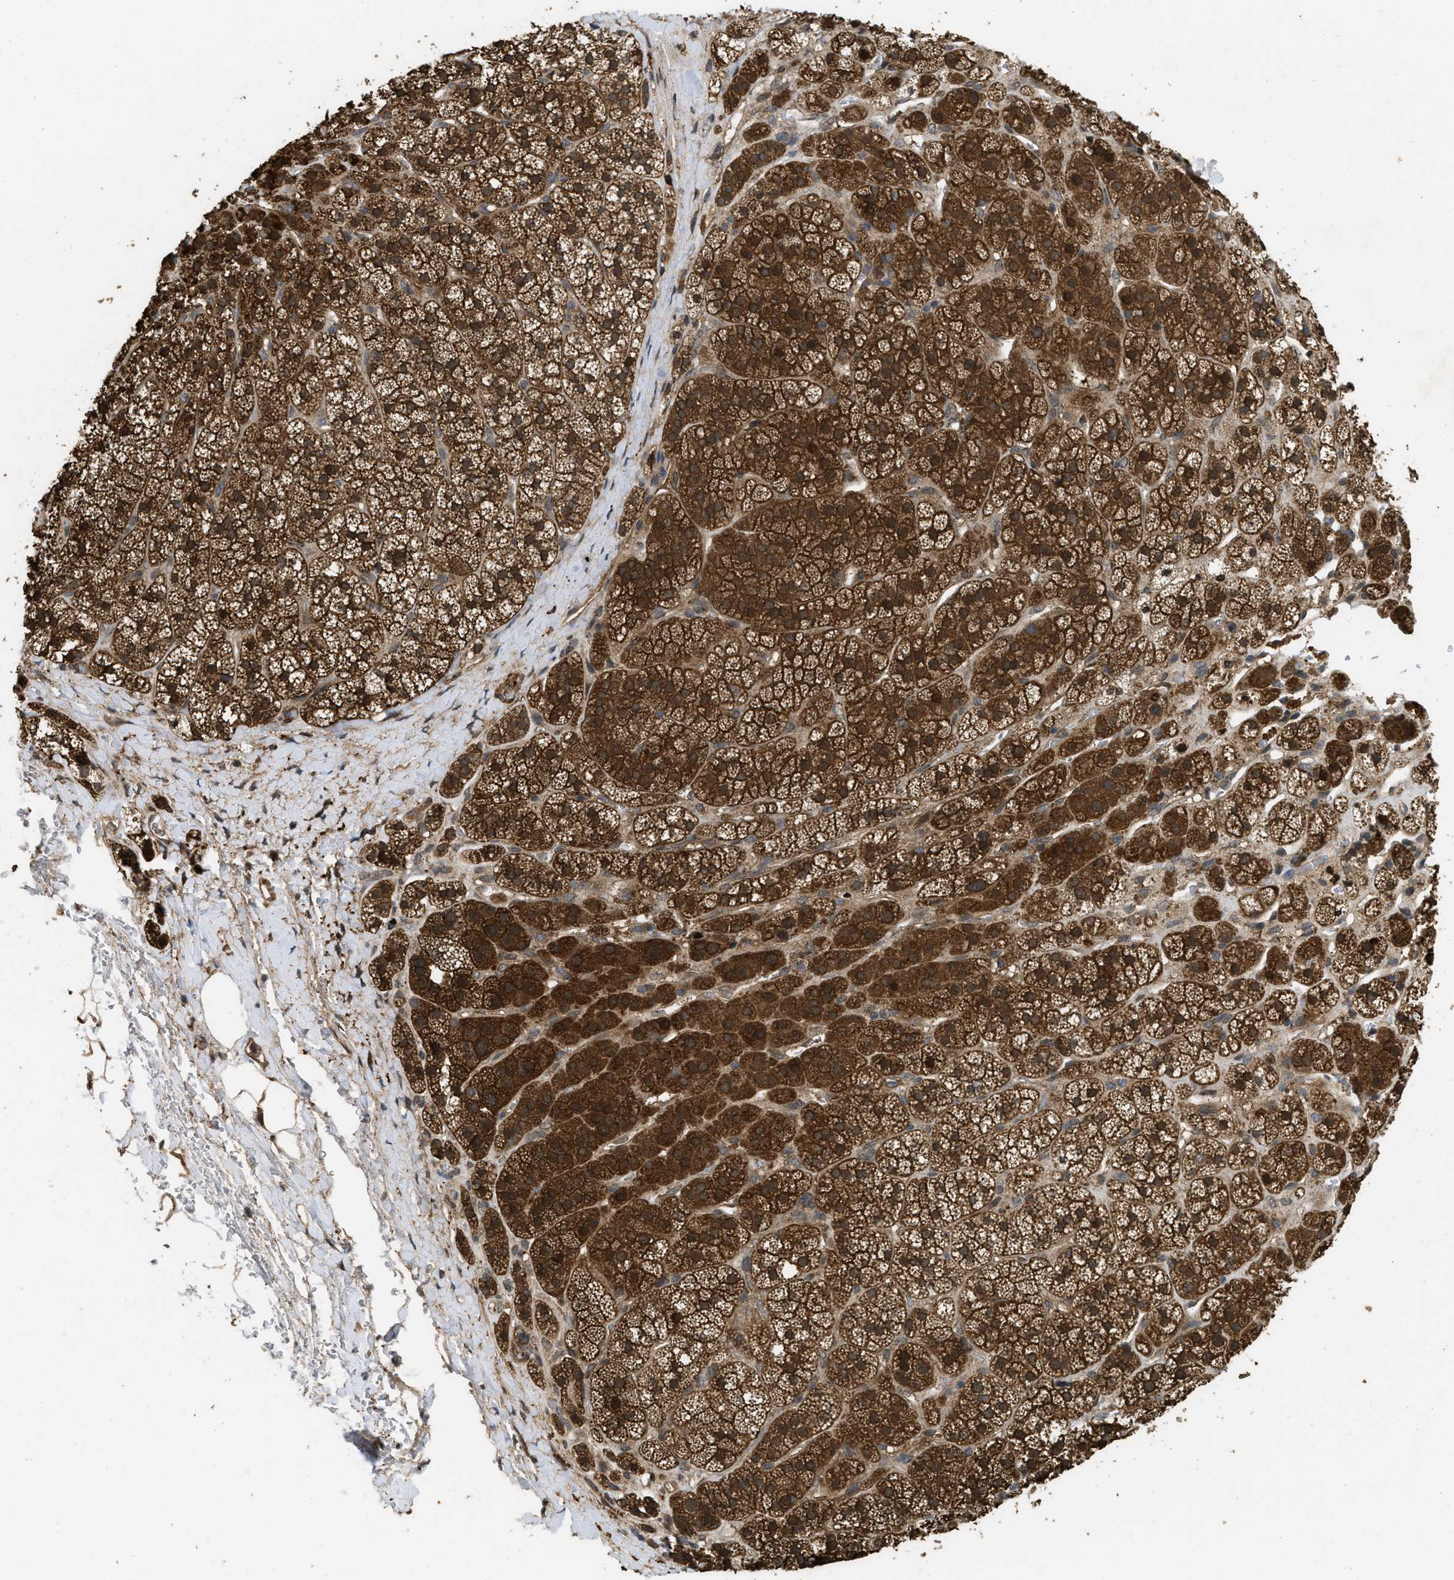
{"staining": {"intensity": "strong", "quantity": ">75%", "location": "cytoplasmic/membranous"}, "tissue": "adrenal gland", "cell_type": "Glandular cells", "image_type": "normal", "snomed": [{"axis": "morphology", "description": "Normal tissue, NOS"}, {"axis": "topography", "description": "Adrenal gland"}], "caption": "Adrenal gland stained with DAB (3,3'-diaminobenzidine) IHC demonstrates high levels of strong cytoplasmic/membranous staining in about >75% of glandular cells.", "gene": "FZD6", "patient": {"sex": "male", "age": 56}}